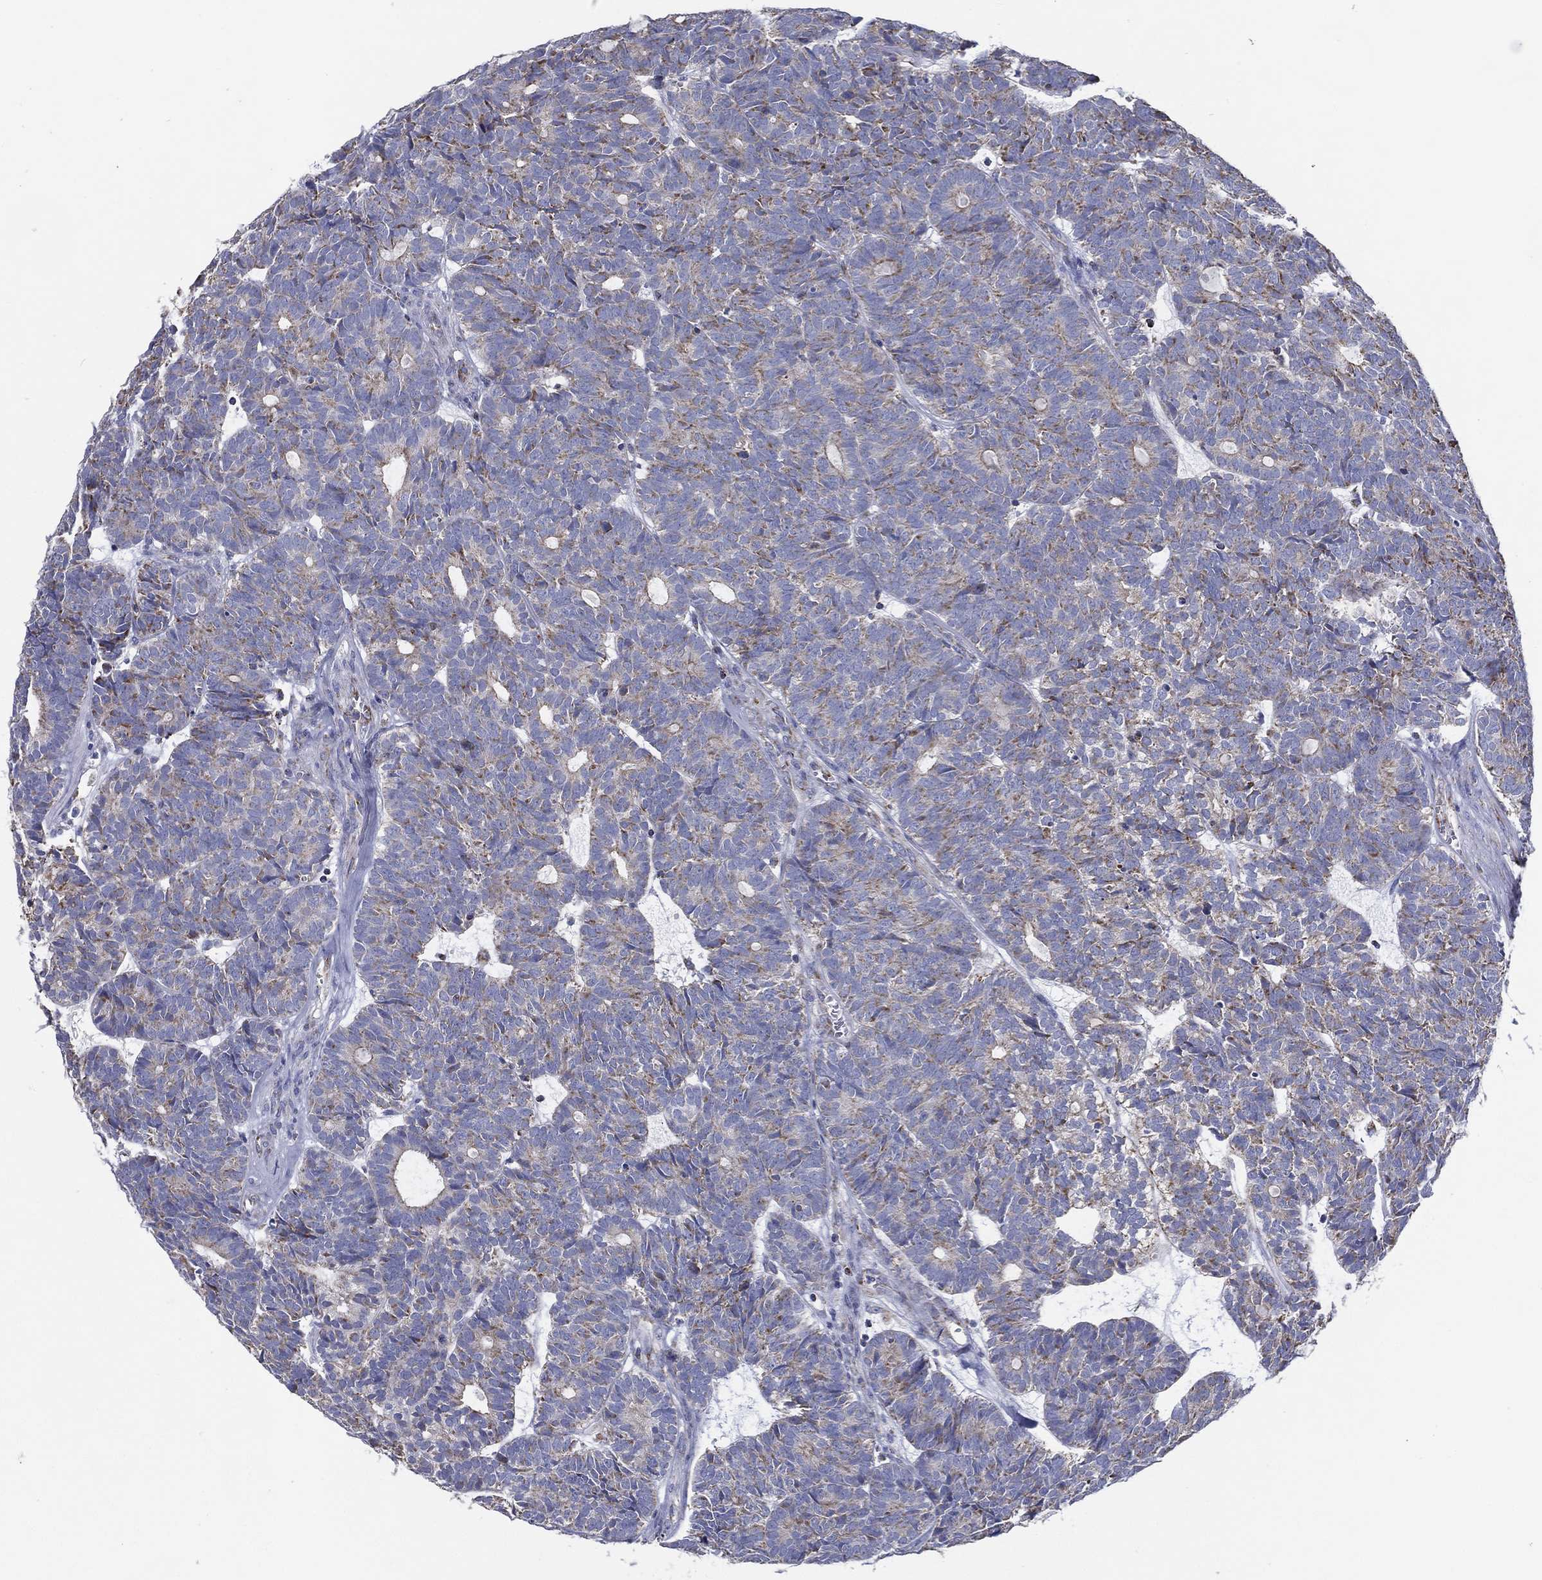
{"staining": {"intensity": "moderate", "quantity": "<25%", "location": "cytoplasmic/membranous"}, "tissue": "head and neck cancer", "cell_type": "Tumor cells", "image_type": "cancer", "snomed": [{"axis": "morphology", "description": "Adenocarcinoma, NOS"}, {"axis": "topography", "description": "Head-Neck"}], "caption": "Head and neck adenocarcinoma stained with a brown dye displays moderate cytoplasmic/membranous positive expression in approximately <25% of tumor cells.", "gene": "SFXN1", "patient": {"sex": "female", "age": 81}}